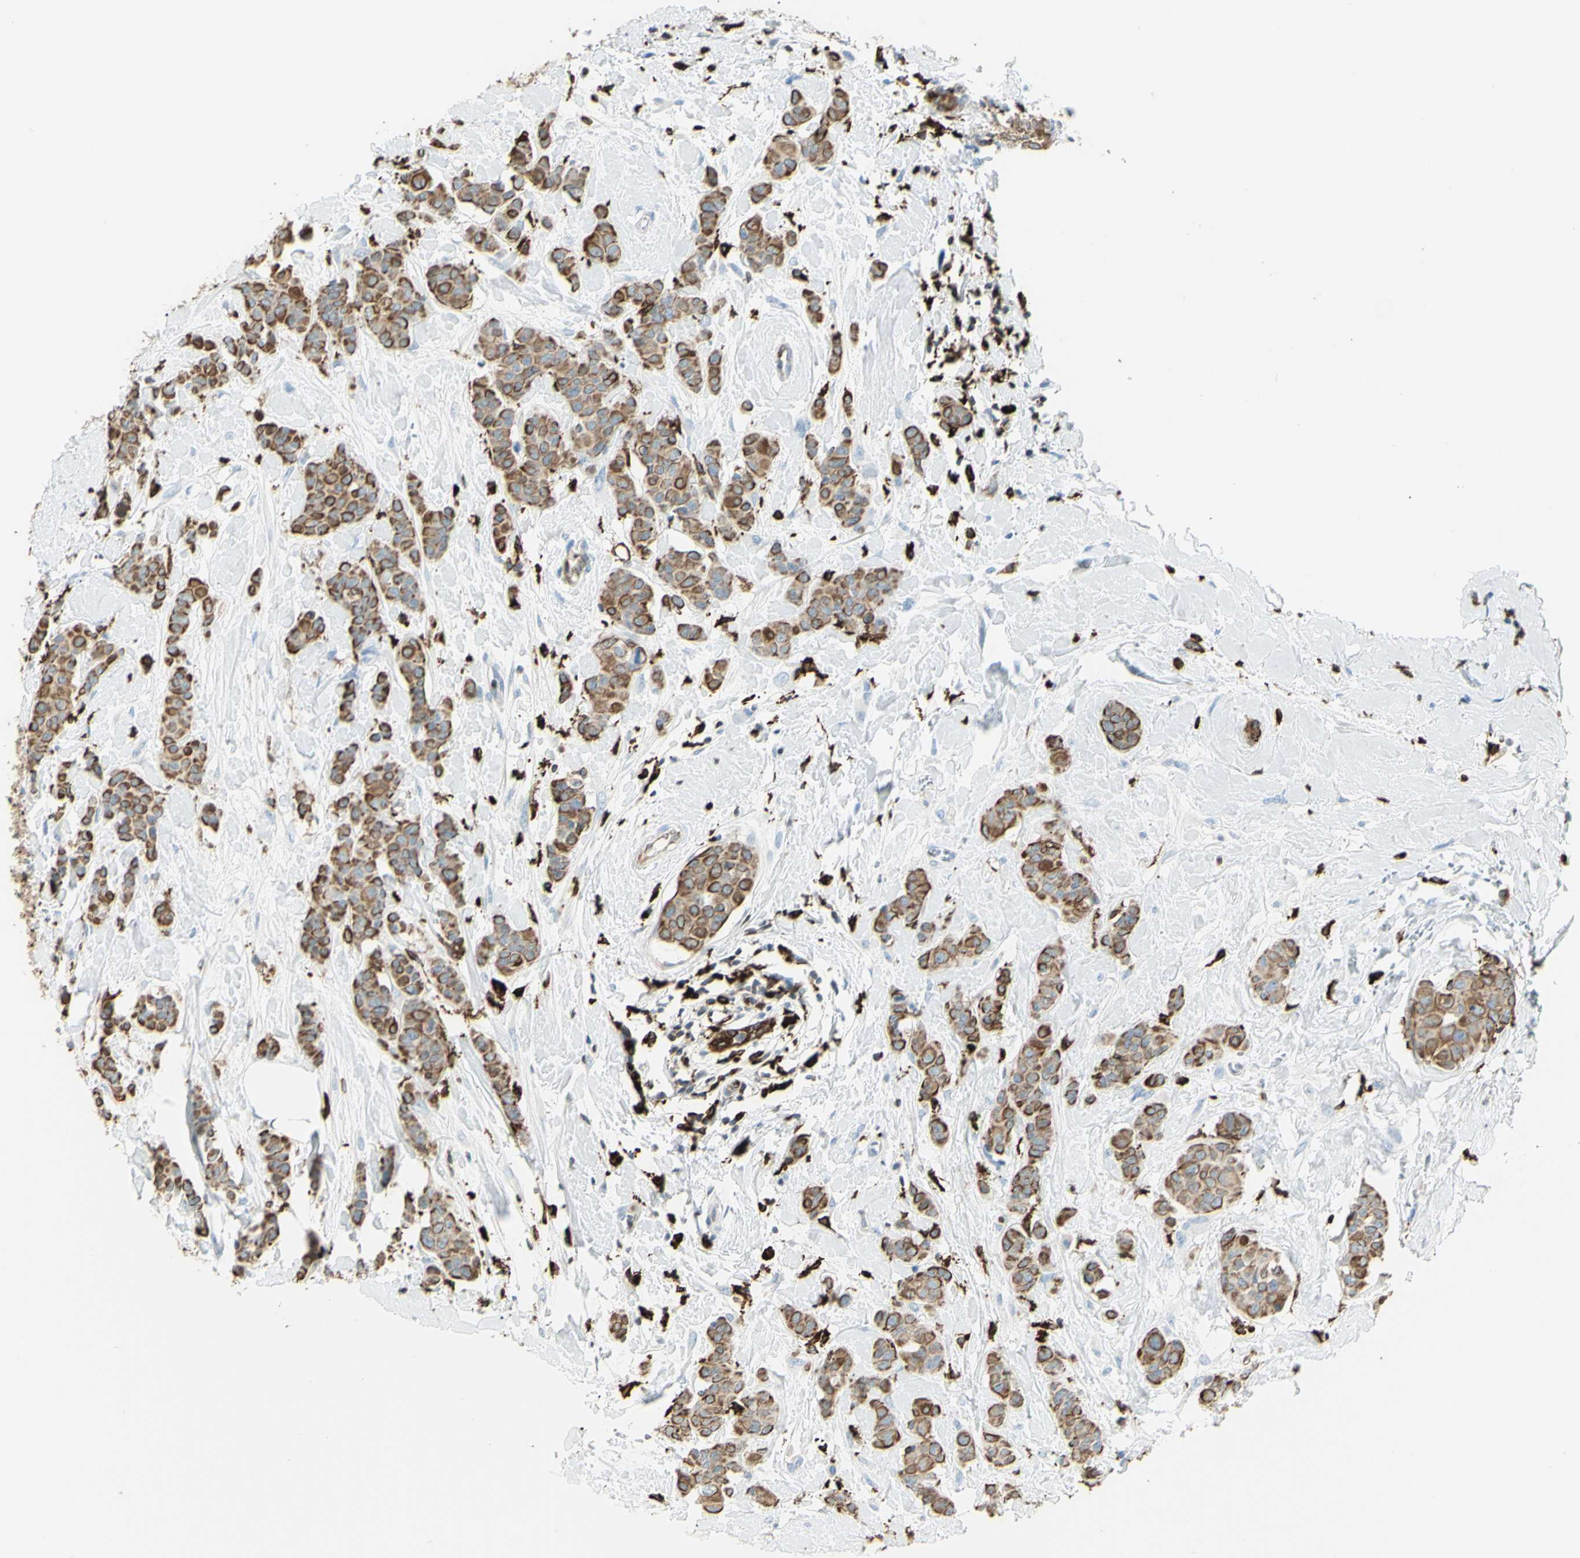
{"staining": {"intensity": "moderate", "quantity": ">75%", "location": "cytoplasmic/membranous"}, "tissue": "breast cancer", "cell_type": "Tumor cells", "image_type": "cancer", "snomed": [{"axis": "morphology", "description": "Normal tissue, NOS"}, {"axis": "morphology", "description": "Duct carcinoma"}, {"axis": "topography", "description": "Breast"}], "caption": "Moderate cytoplasmic/membranous protein expression is appreciated in approximately >75% of tumor cells in invasive ductal carcinoma (breast).", "gene": "CD74", "patient": {"sex": "female", "age": 40}}